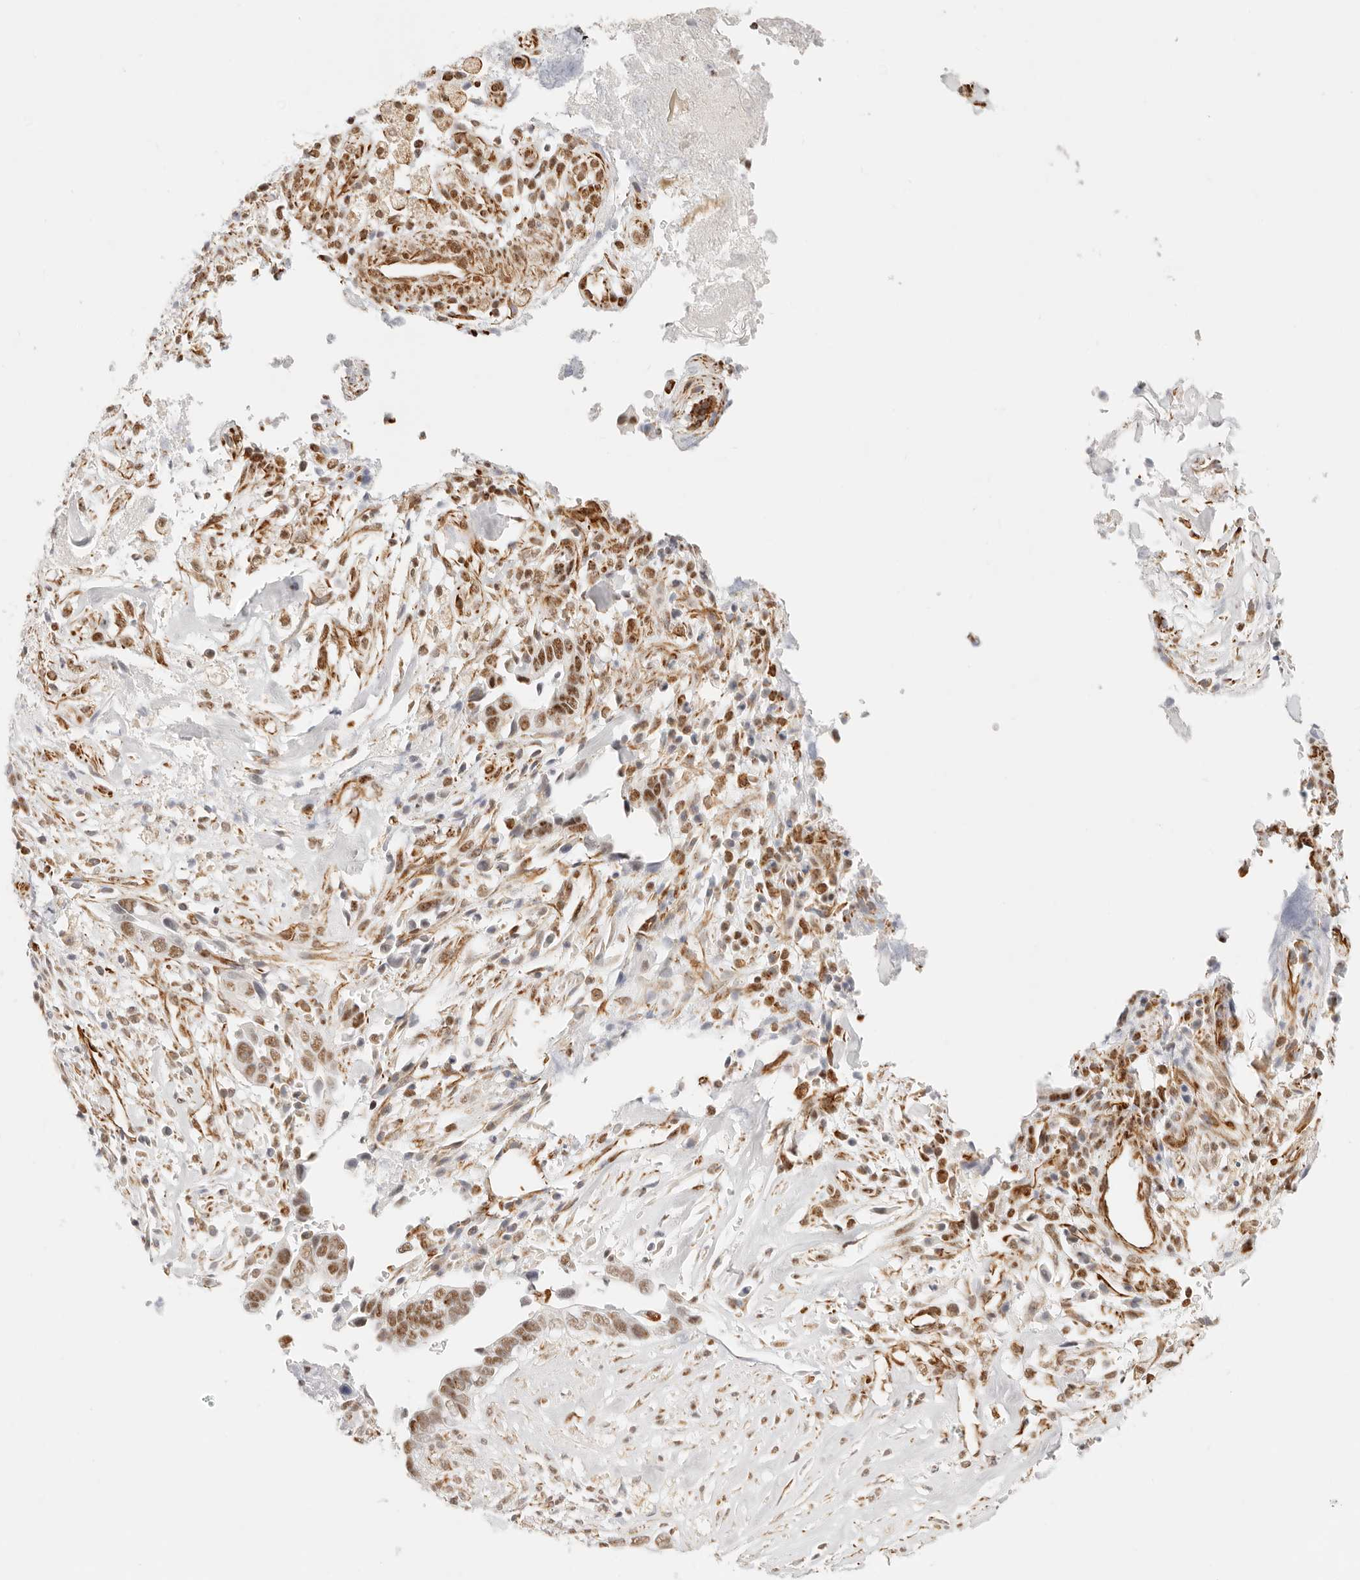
{"staining": {"intensity": "moderate", "quantity": ">75%", "location": "nuclear"}, "tissue": "liver cancer", "cell_type": "Tumor cells", "image_type": "cancer", "snomed": [{"axis": "morphology", "description": "Cholangiocarcinoma"}, {"axis": "topography", "description": "Liver"}], "caption": "Human cholangiocarcinoma (liver) stained with a brown dye displays moderate nuclear positive expression in about >75% of tumor cells.", "gene": "ZC3H11A", "patient": {"sex": "female", "age": 79}}